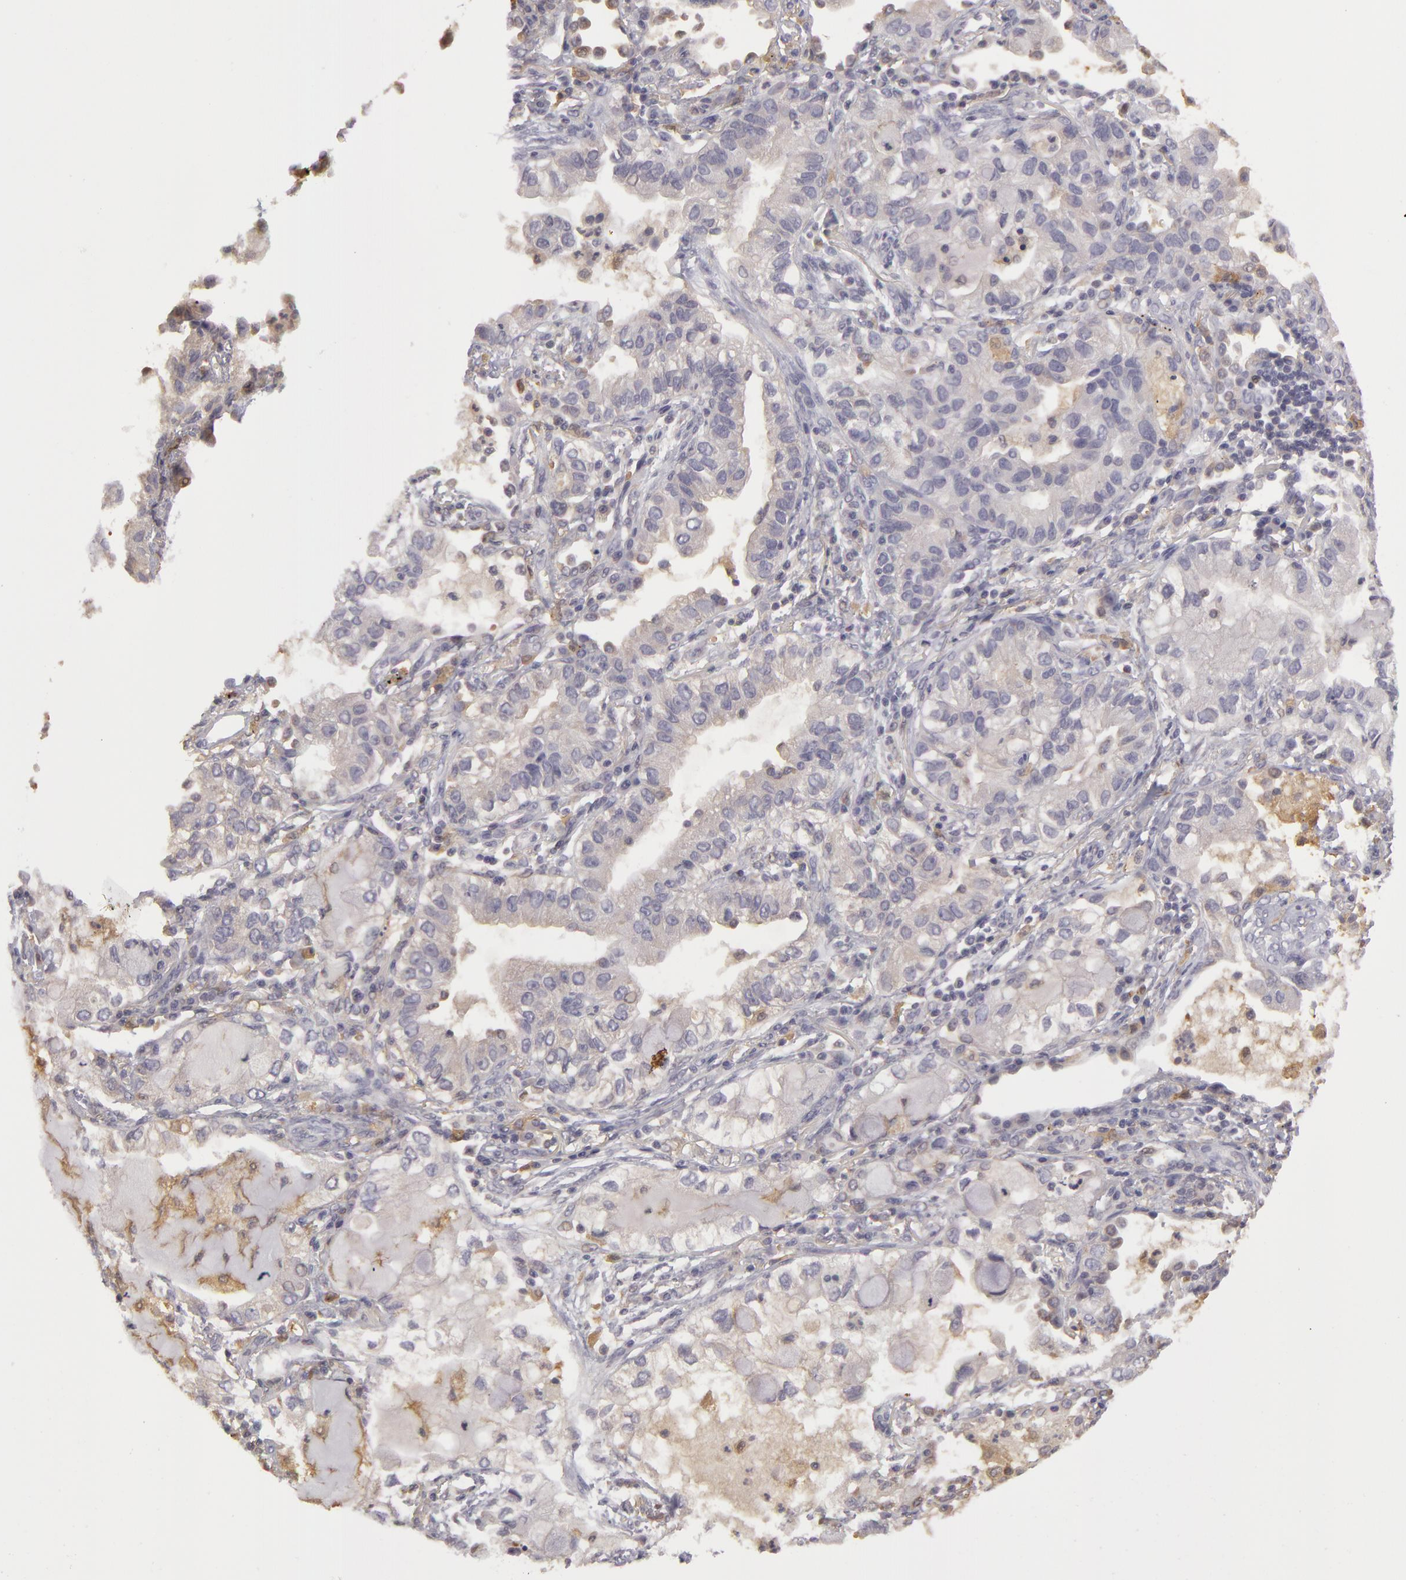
{"staining": {"intensity": "negative", "quantity": "none", "location": "none"}, "tissue": "lung cancer", "cell_type": "Tumor cells", "image_type": "cancer", "snomed": [{"axis": "morphology", "description": "Adenocarcinoma, NOS"}, {"axis": "topography", "description": "Lung"}], "caption": "IHC image of neoplastic tissue: lung cancer stained with DAB demonstrates no significant protein expression in tumor cells.", "gene": "GNPDA1", "patient": {"sex": "female", "age": 50}}